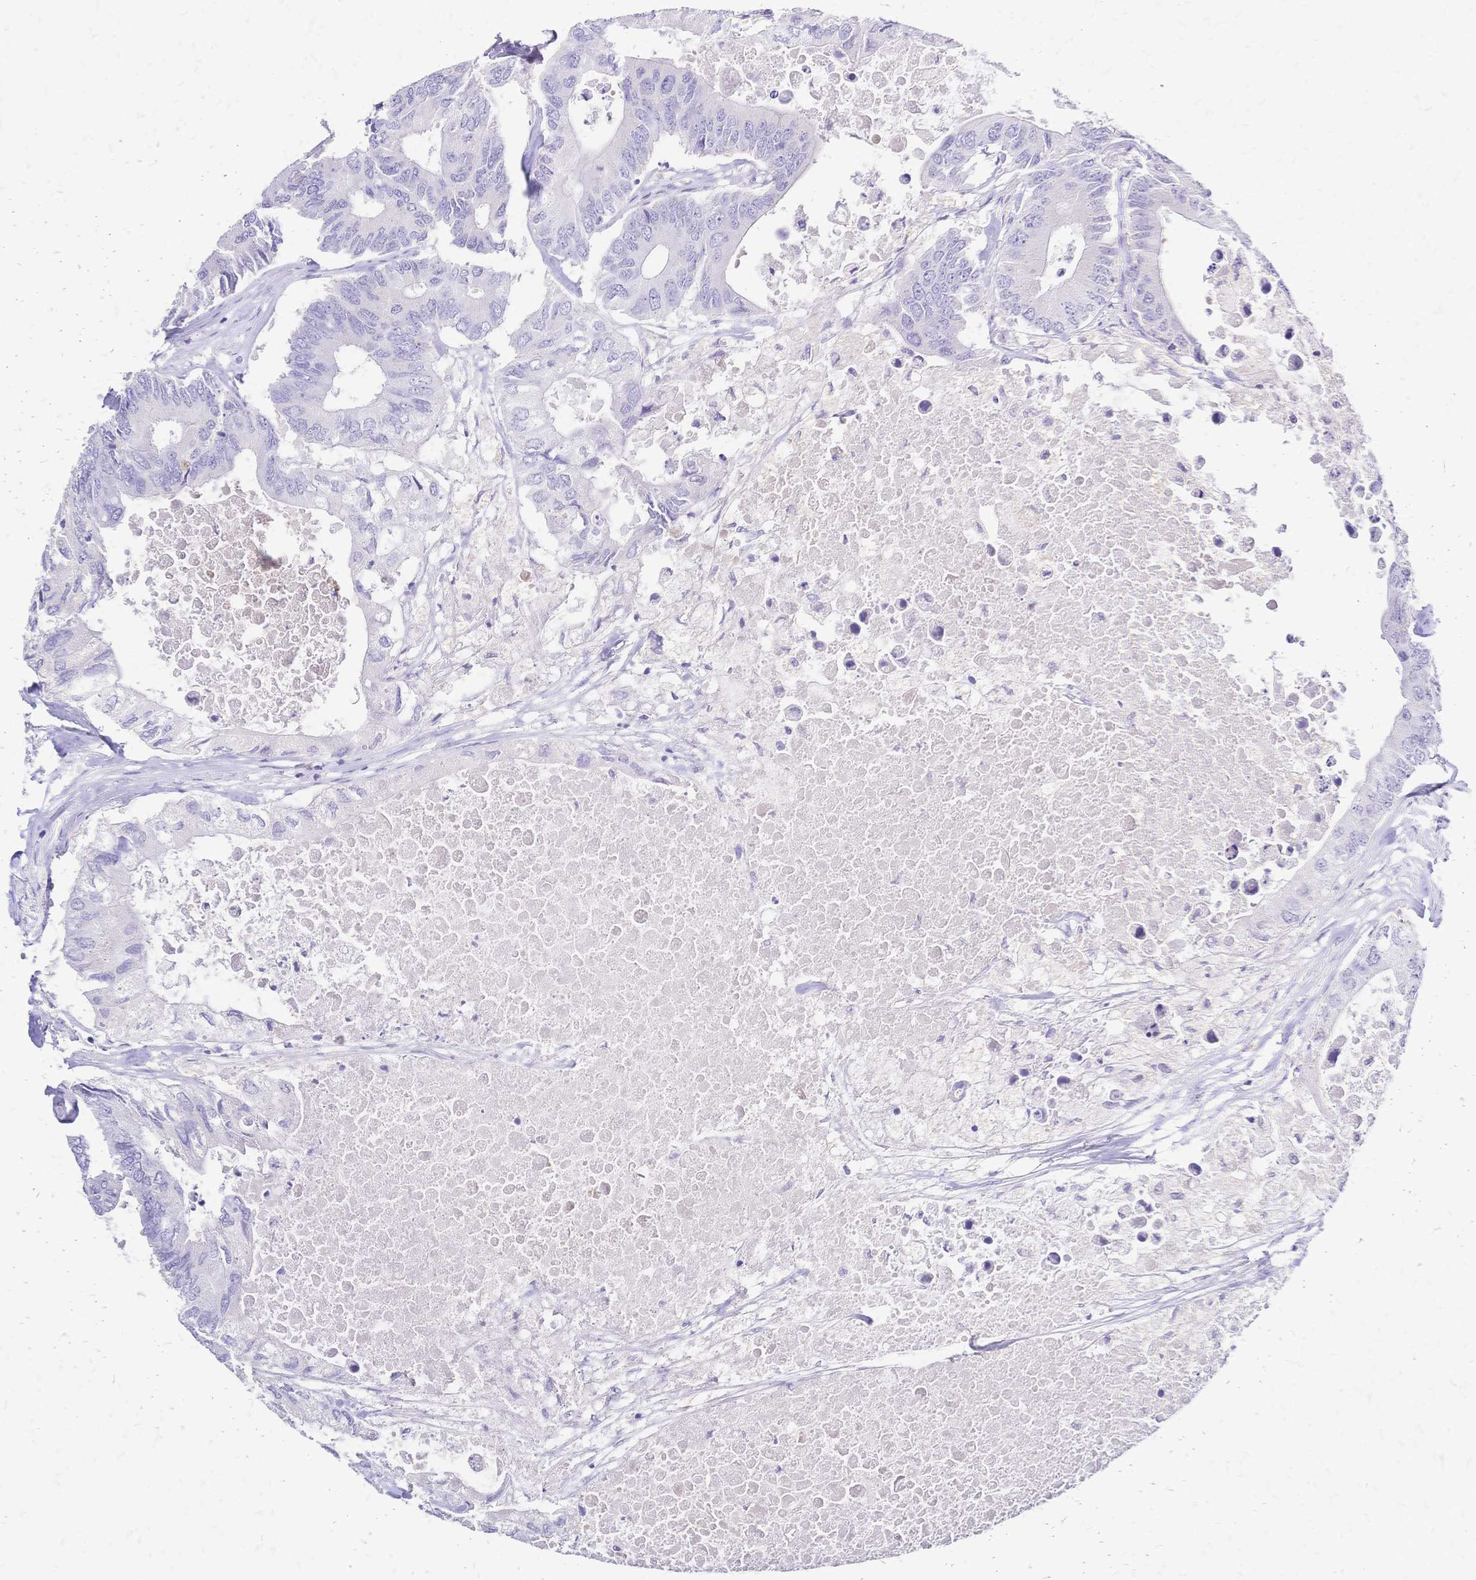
{"staining": {"intensity": "negative", "quantity": "none", "location": "none"}, "tissue": "colorectal cancer", "cell_type": "Tumor cells", "image_type": "cancer", "snomed": [{"axis": "morphology", "description": "Adenocarcinoma, NOS"}, {"axis": "topography", "description": "Colon"}], "caption": "An immunohistochemistry (IHC) micrograph of colorectal cancer (adenocarcinoma) is shown. There is no staining in tumor cells of colorectal cancer (adenocarcinoma). (DAB (3,3'-diaminobenzidine) IHC visualized using brightfield microscopy, high magnification).", "gene": "FA2H", "patient": {"sex": "male", "age": 71}}